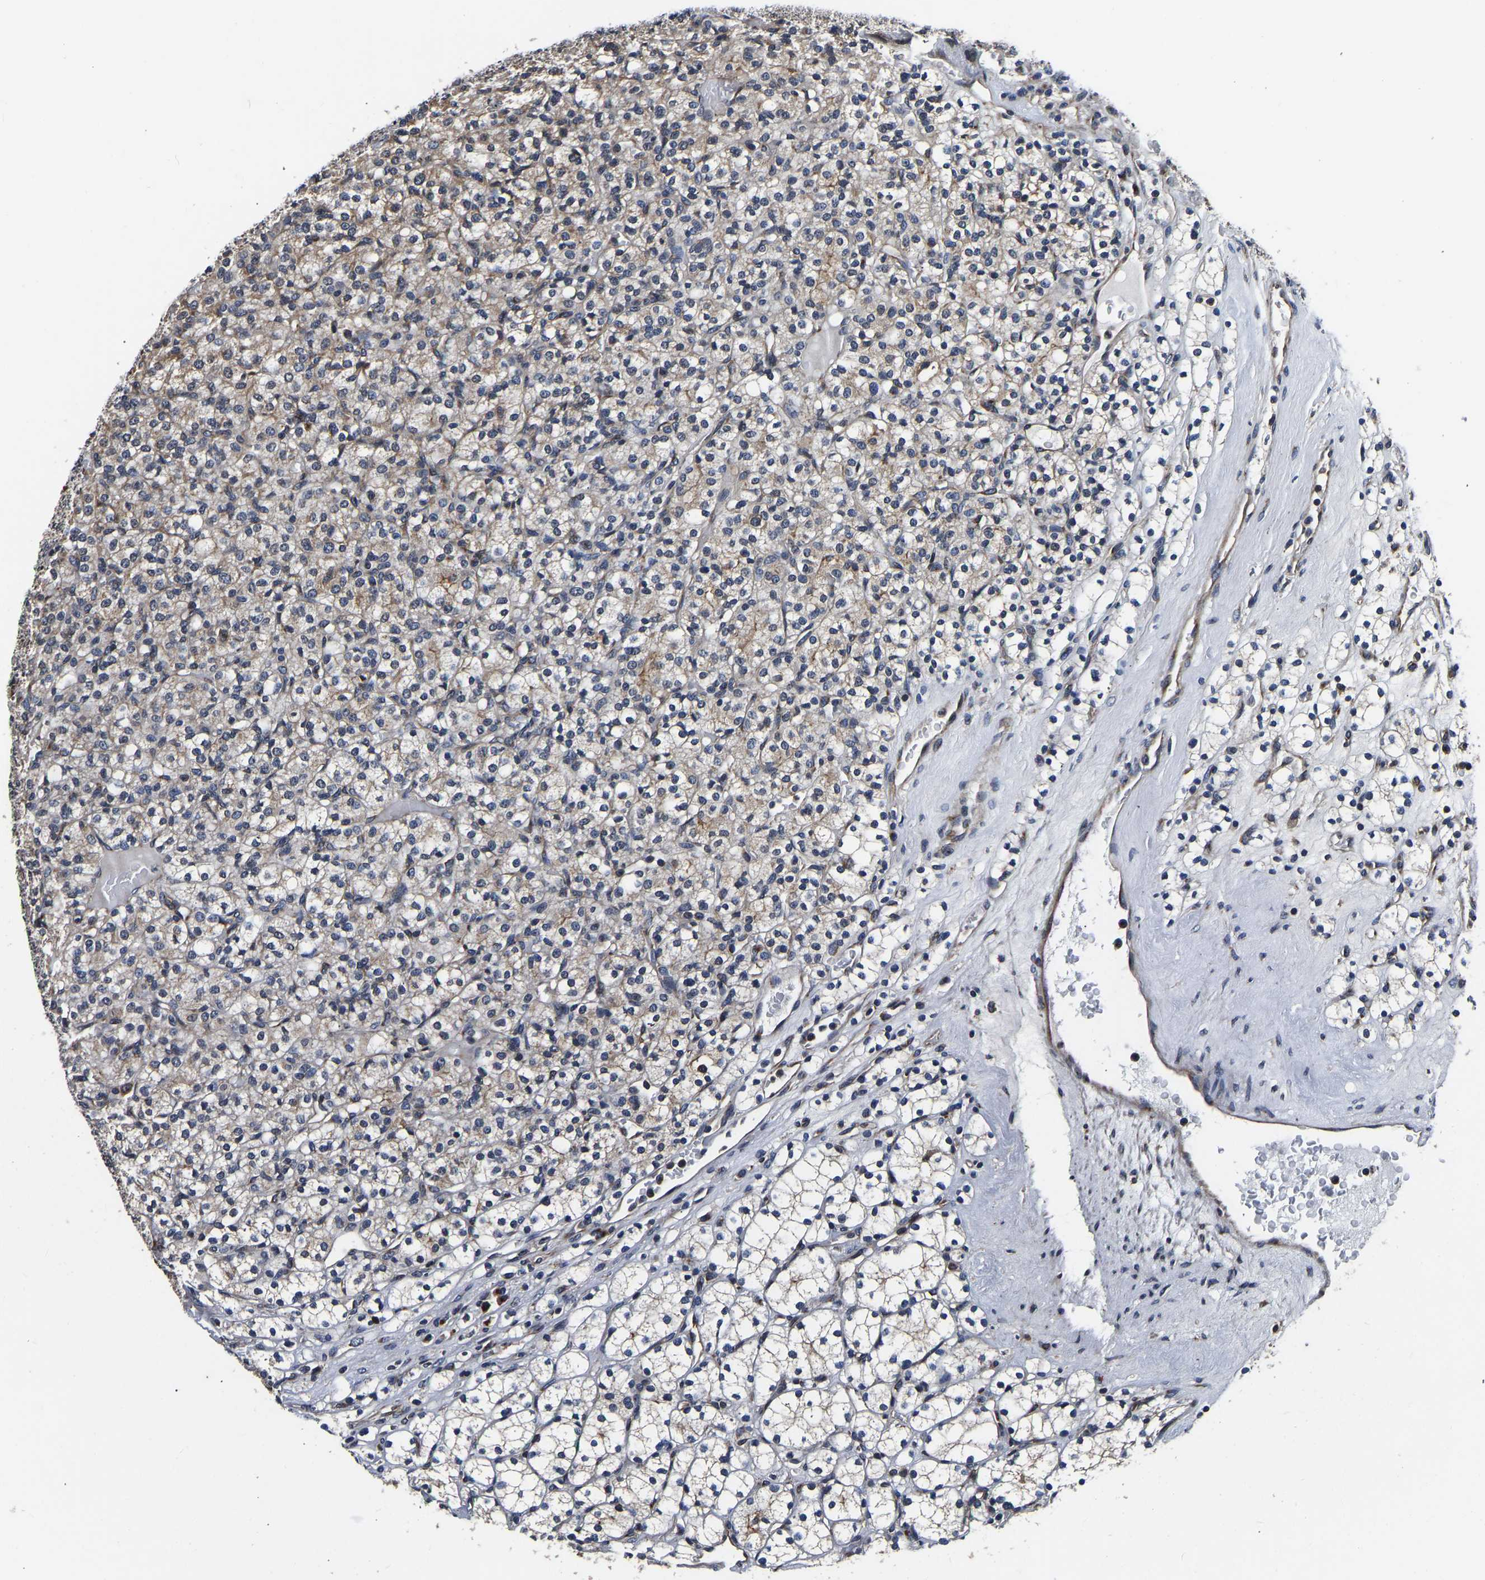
{"staining": {"intensity": "moderate", "quantity": ">75%", "location": "cytoplasmic/membranous"}, "tissue": "renal cancer", "cell_type": "Tumor cells", "image_type": "cancer", "snomed": [{"axis": "morphology", "description": "Adenocarcinoma, NOS"}, {"axis": "topography", "description": "Kidney"}], "caption": "This micrograph exhibits adenocarcinoma (renal) stained with immunohistochemistry (IHC) to label a protein in brown. The cytoplasmic/membranous of tumor cells show moderate positivity for the protein. Nuclei are counter-stained blue.", "gene": "RABAC1", "patient": {"sex": "male", "age": 77}}